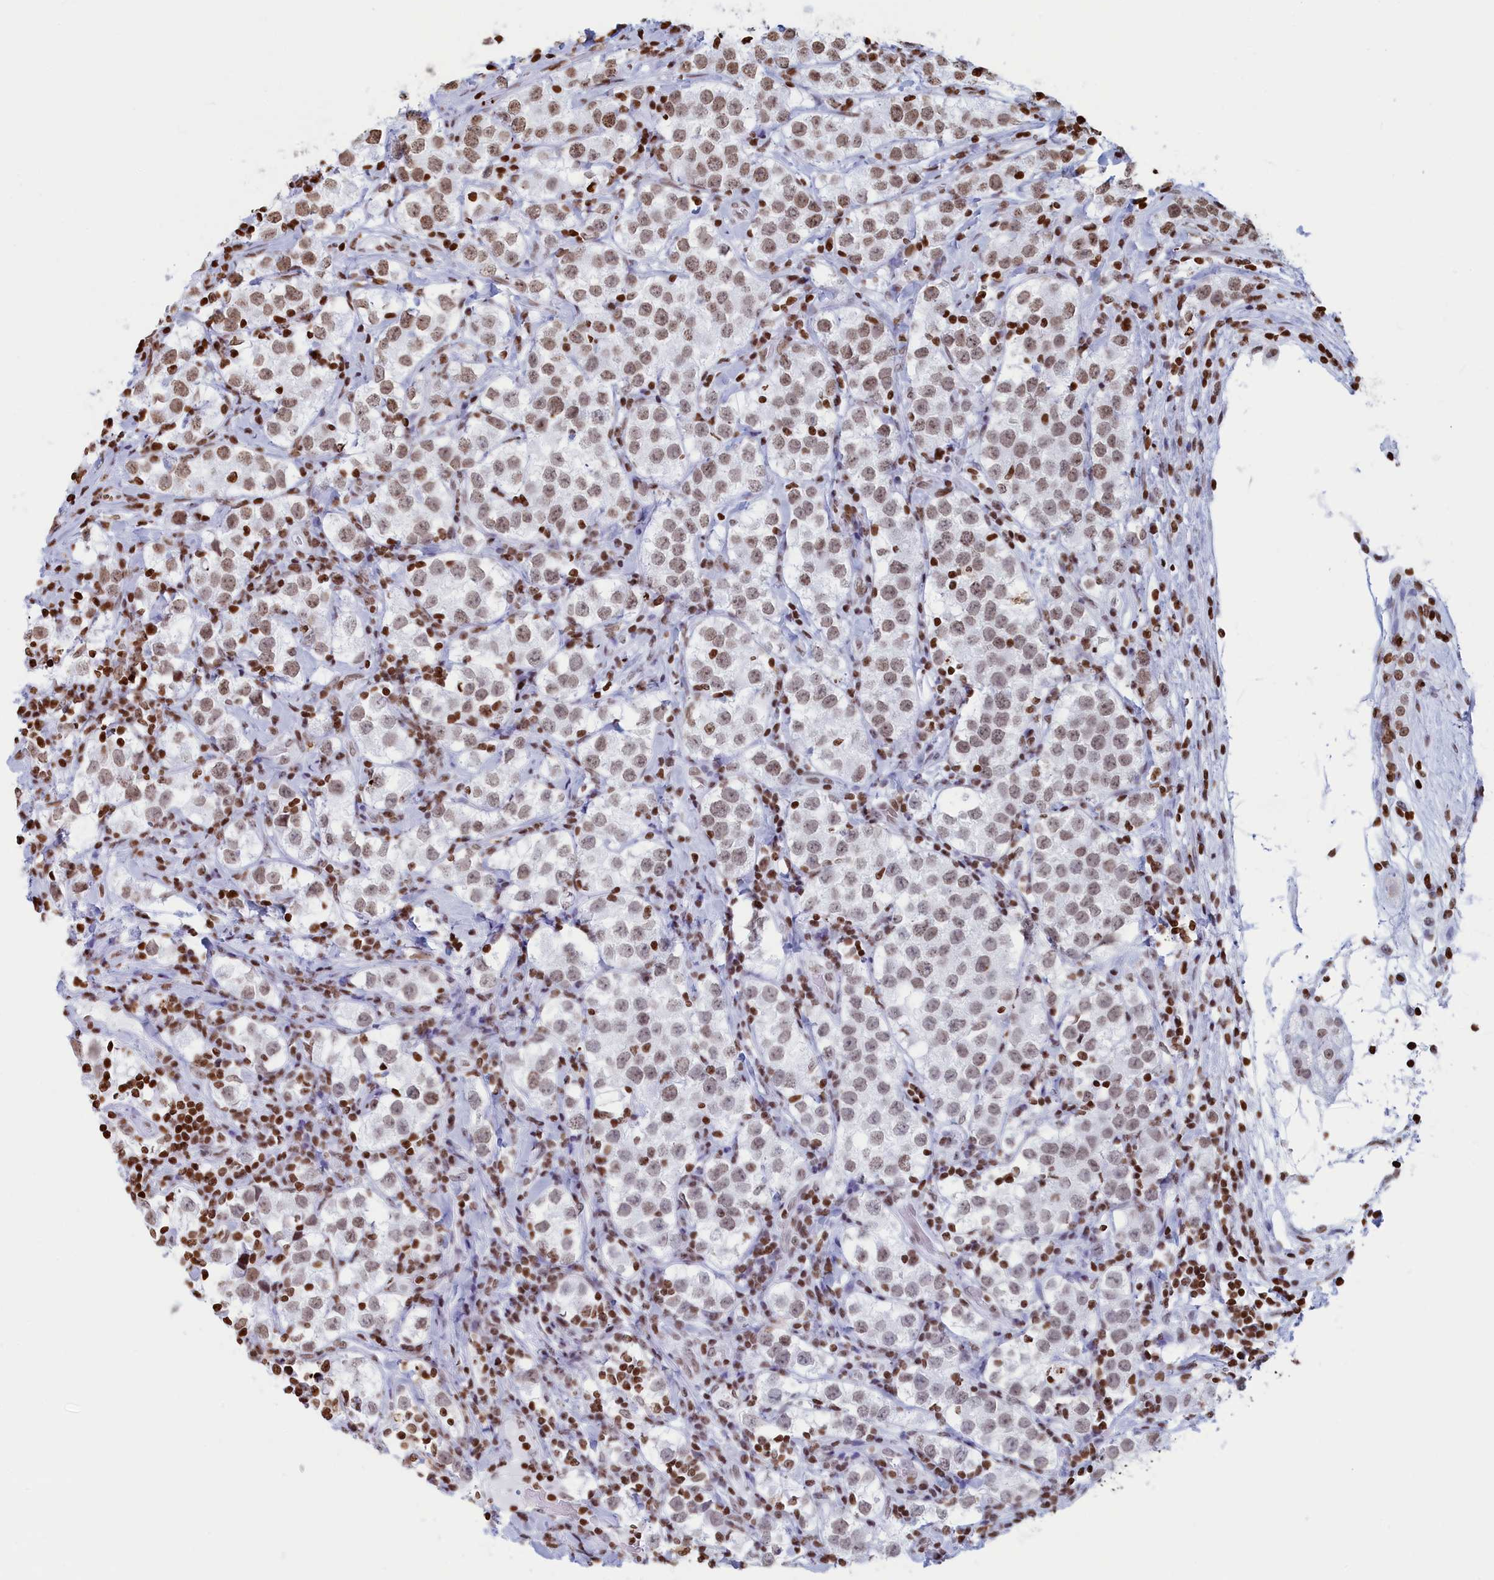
{"staining": {"intensity": "moderate", "quantity": ">75%", "location": "nuclear"}, "tissue": "testis cancer", "cell_type": "Tumor cells", "image_type": "cancer", "snomed": [{"axis": "morphology", "description": "Seminoma, NOS"}, {"axis": "topography", "description": "Testis"}], "caption": "Immunohistochemical staining of human testis seminoma demonstrates medium levels of moderate nuclear expression in approximately >75% of tumor cells. The staining was performed using DAB, with brown indicating positive protein expression. Nuclei are stained blue with hematoxylin.", "gene": "APOBEC3A", "patient": {"sex": "male", "age": 34}}